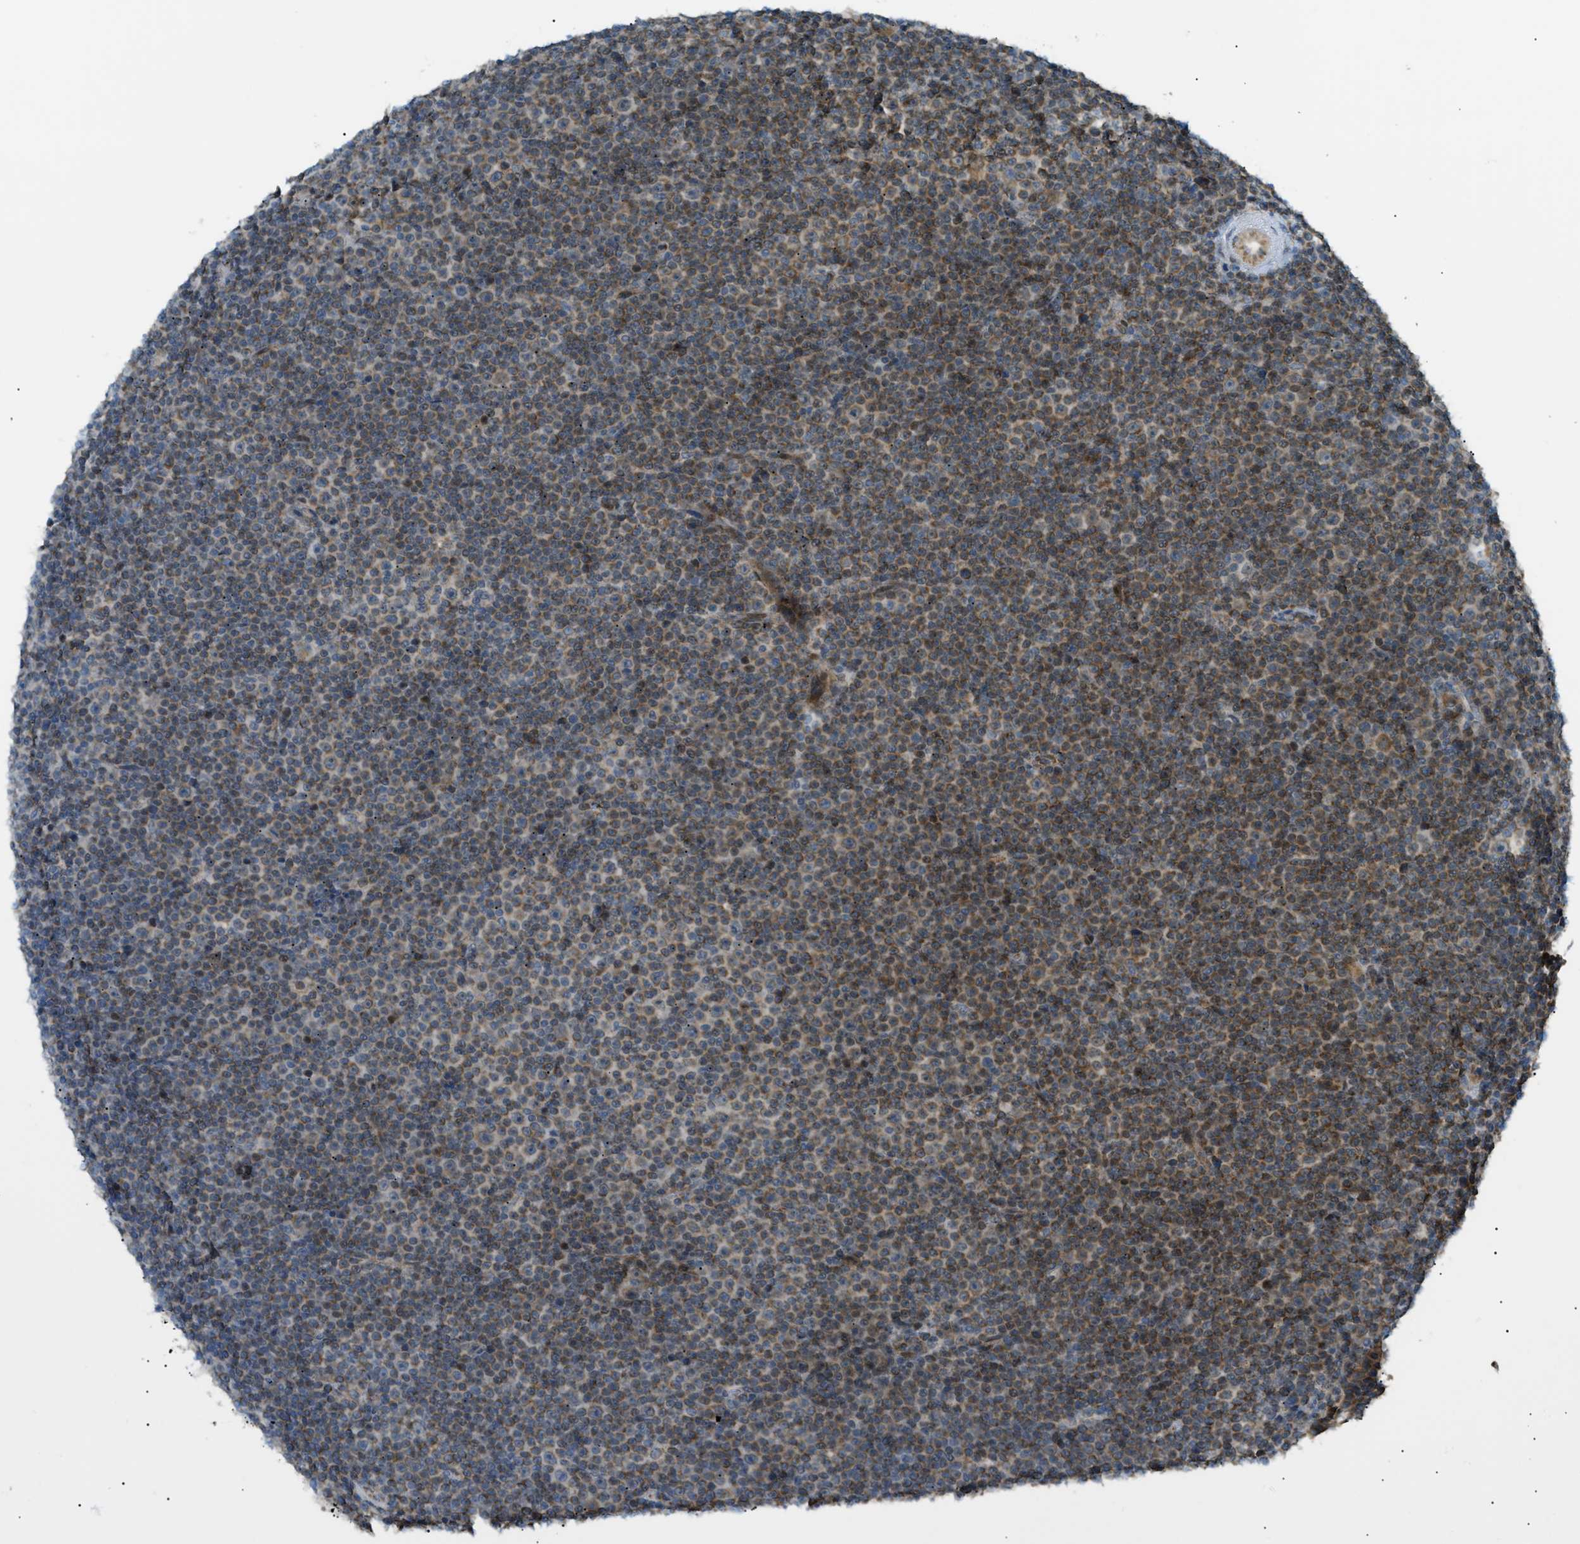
{"staining": {"intensity": "moderate", "quantity": "25%-75%", "location": "cytoplasmic/membranous"}, "tissue": "lymphoma", "cell_type": "Tumor cells", "image_type": "cancer", "snomed": [{"axis": "morphology", "description": "Malignant lymphoma, non-Hodgkin's type, Low grade"}, {"axis": "topography", "description": "Lymph node"}], "caption": "Tumor cells display medium levels of moderate cytoplasmic/membranous positivity in approximately 25%-75% of cells in human malignant lymphoma, non-Hodgkin's type (low-grade).", "gene": "CCDC186", "patient": {"sex": "female", "age": 67}}